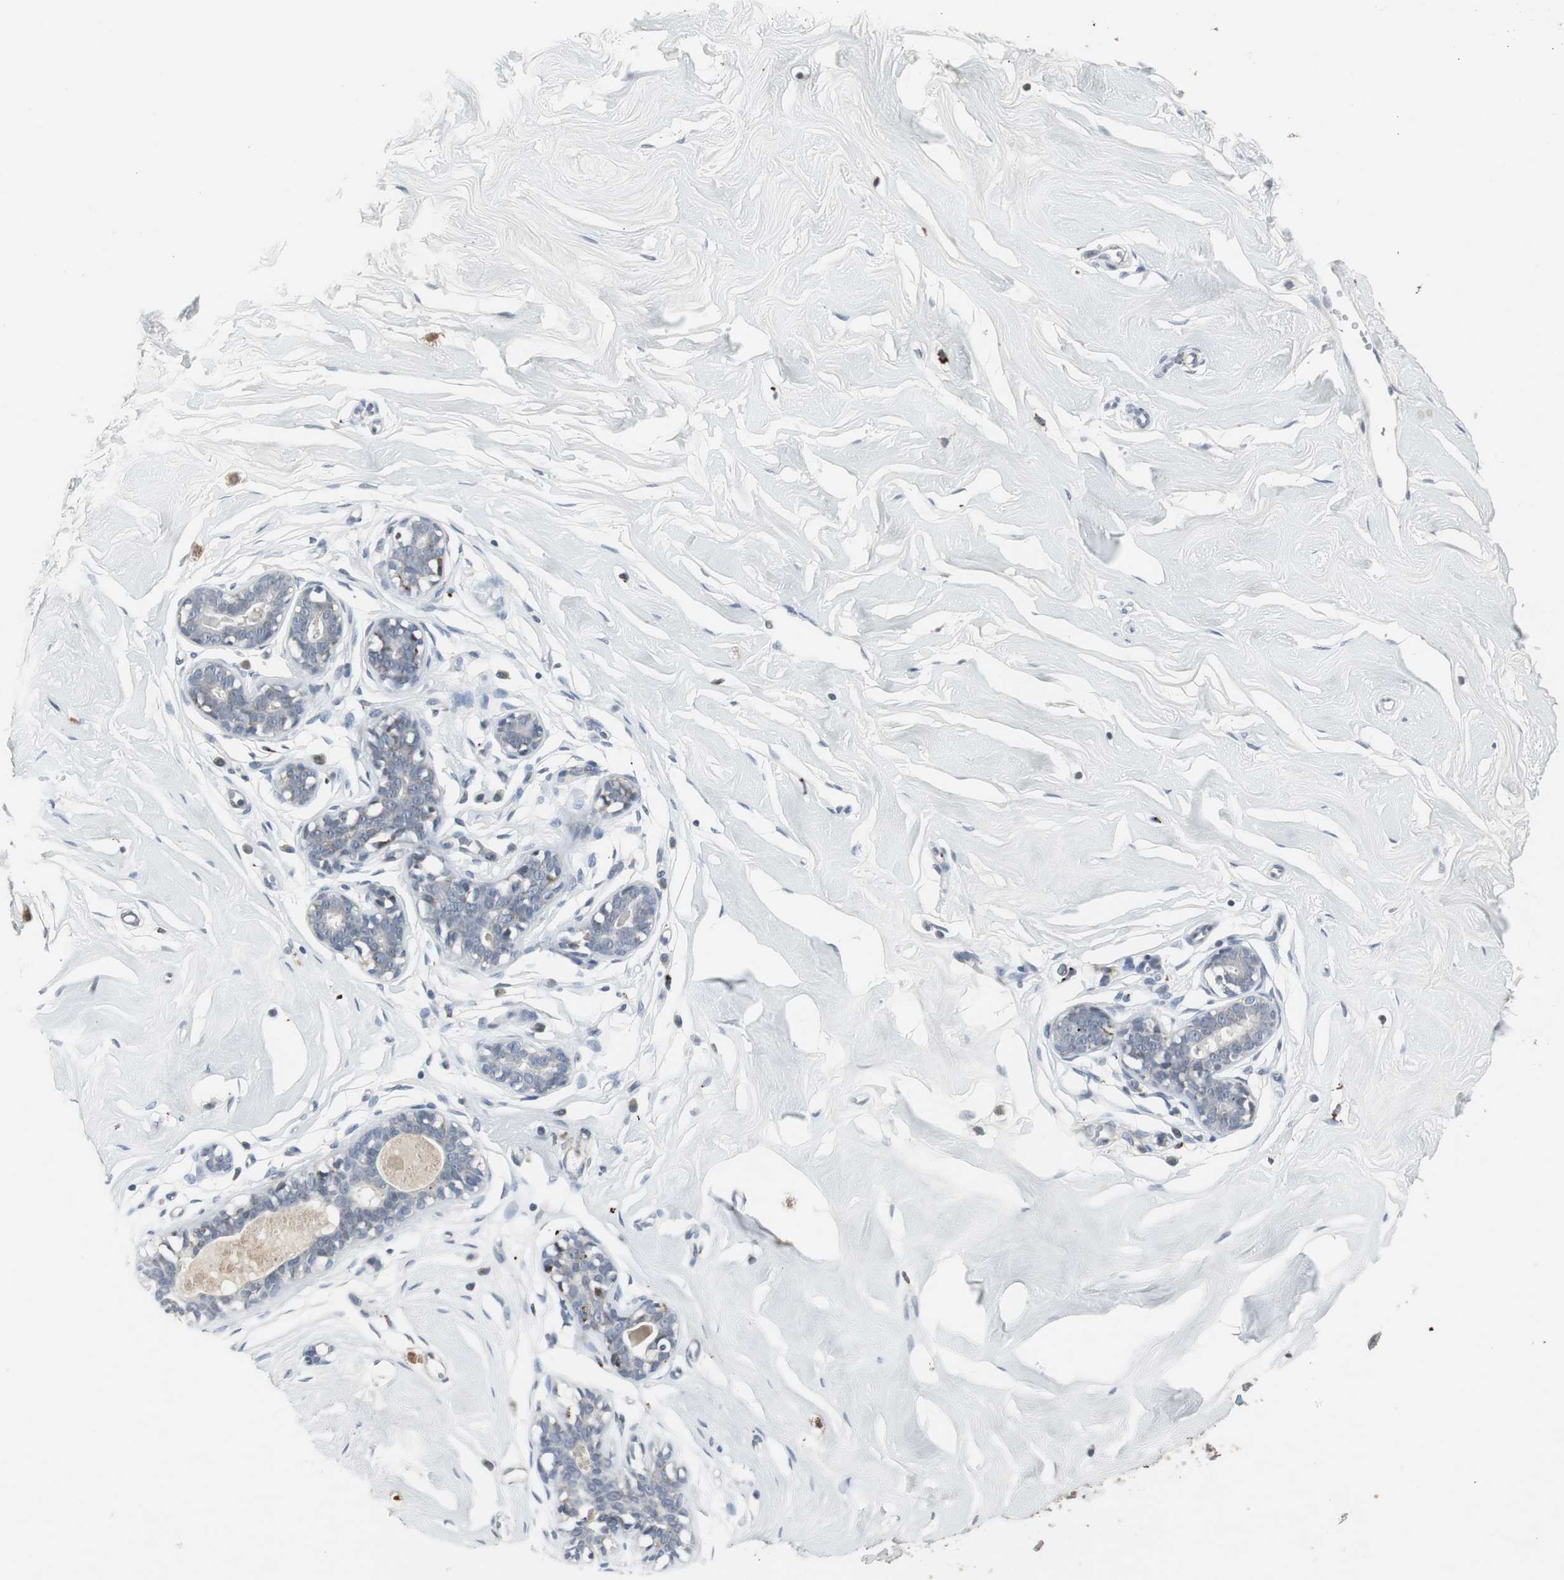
{"staining": {"intensity": "negative", "quantity": "none", "location": "none"}, "tissue": "breast", "cell_type": "Adipocytes", "image_type": "normal", "snomed": [{"axis": "morphology", "description": "Normal tissue, NOS"}, {"axis": "topography", "description": "Breast"}], "caption": "Image shows no protein staining in adipocytes of unremarkable breast. (DAB (3,3'-diaminobenzidine) immunohistochemistry with hematoxylin counter stain).", "gene": "NLGN1", "patient": {"sex": "female", "age": 23}}